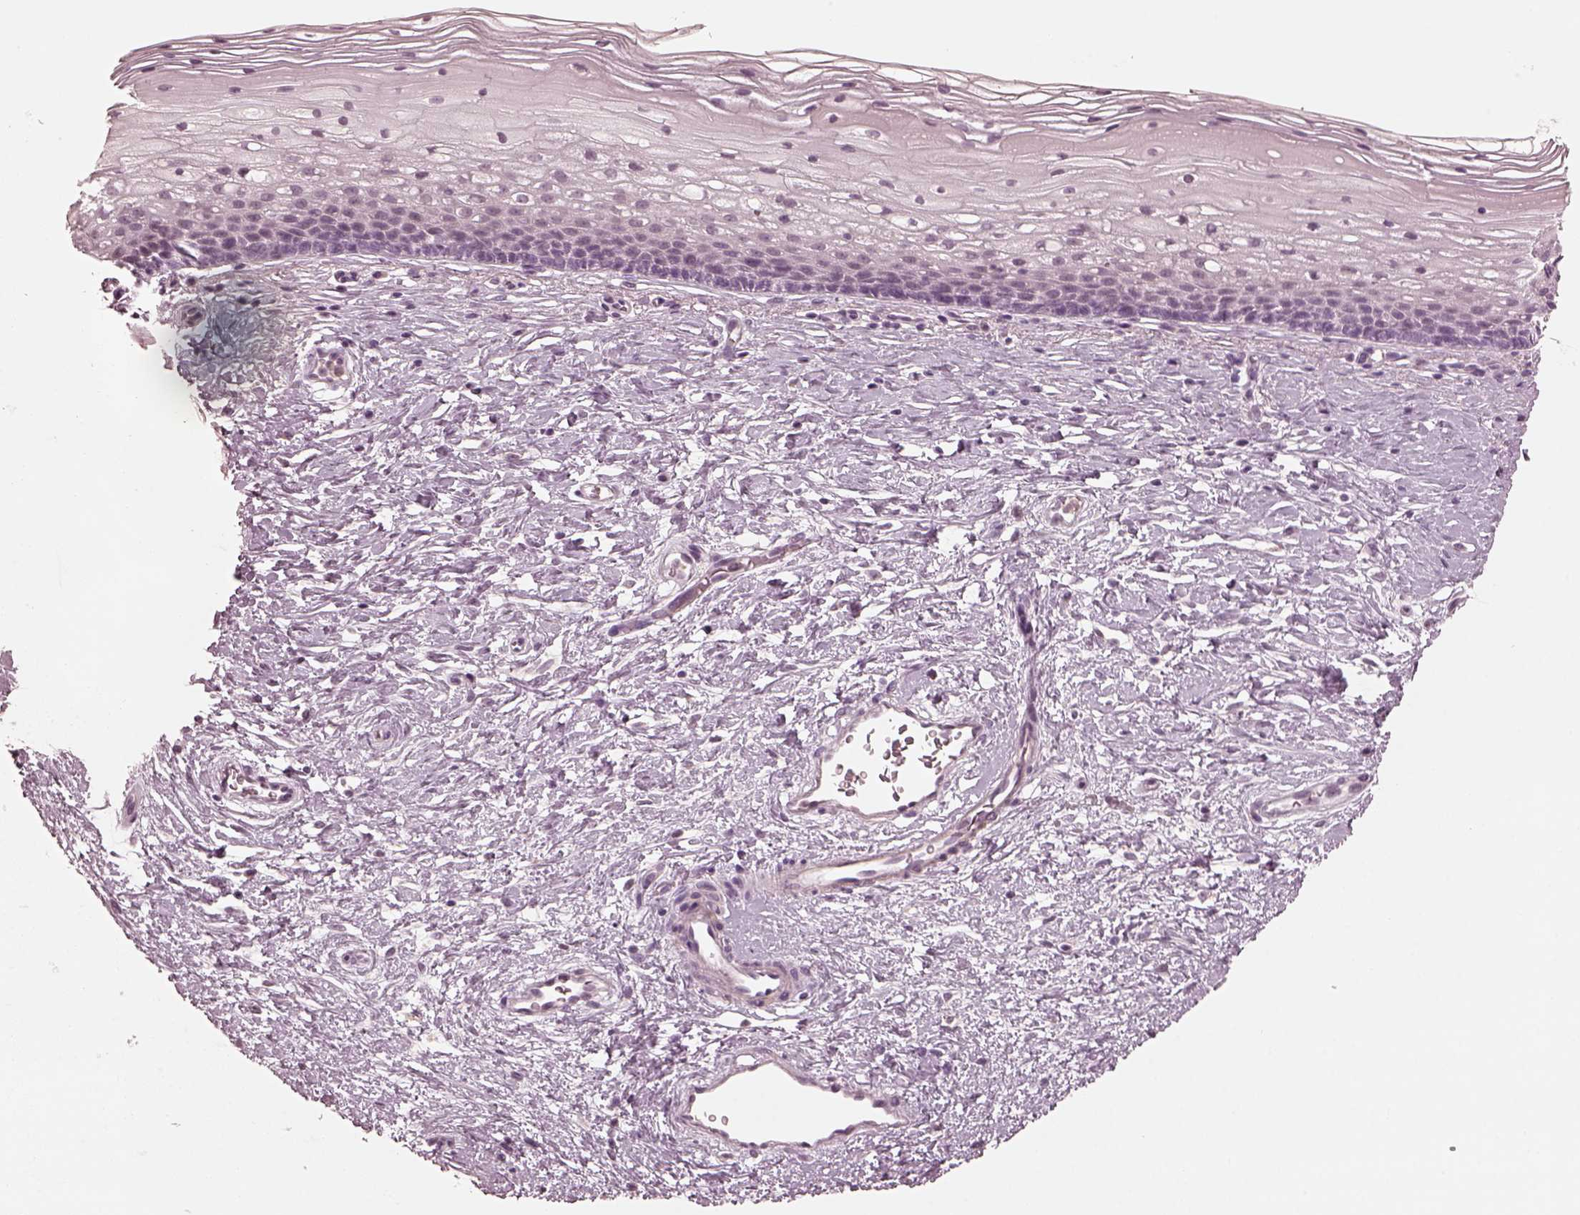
{"staining": {"intensity": "negative", "quantity": "none", "location": "none"}, "tissue": "cervix", "cell_type": "Squamous epithelial cells", "image_type": "normal", "snomed": [{"axis": "morphology", "description": "Normal tissue, NOS"}, {"axis": "topography", "description": "Cervix"}], "caption": "The photomicrograph exhibits no significant positivity in squamous epithelial cells of cervix. (IHC, brightfield microscopy, high magnification).", "gene": "CCDC170", "patient": {"sex": "female", "age": 34}}